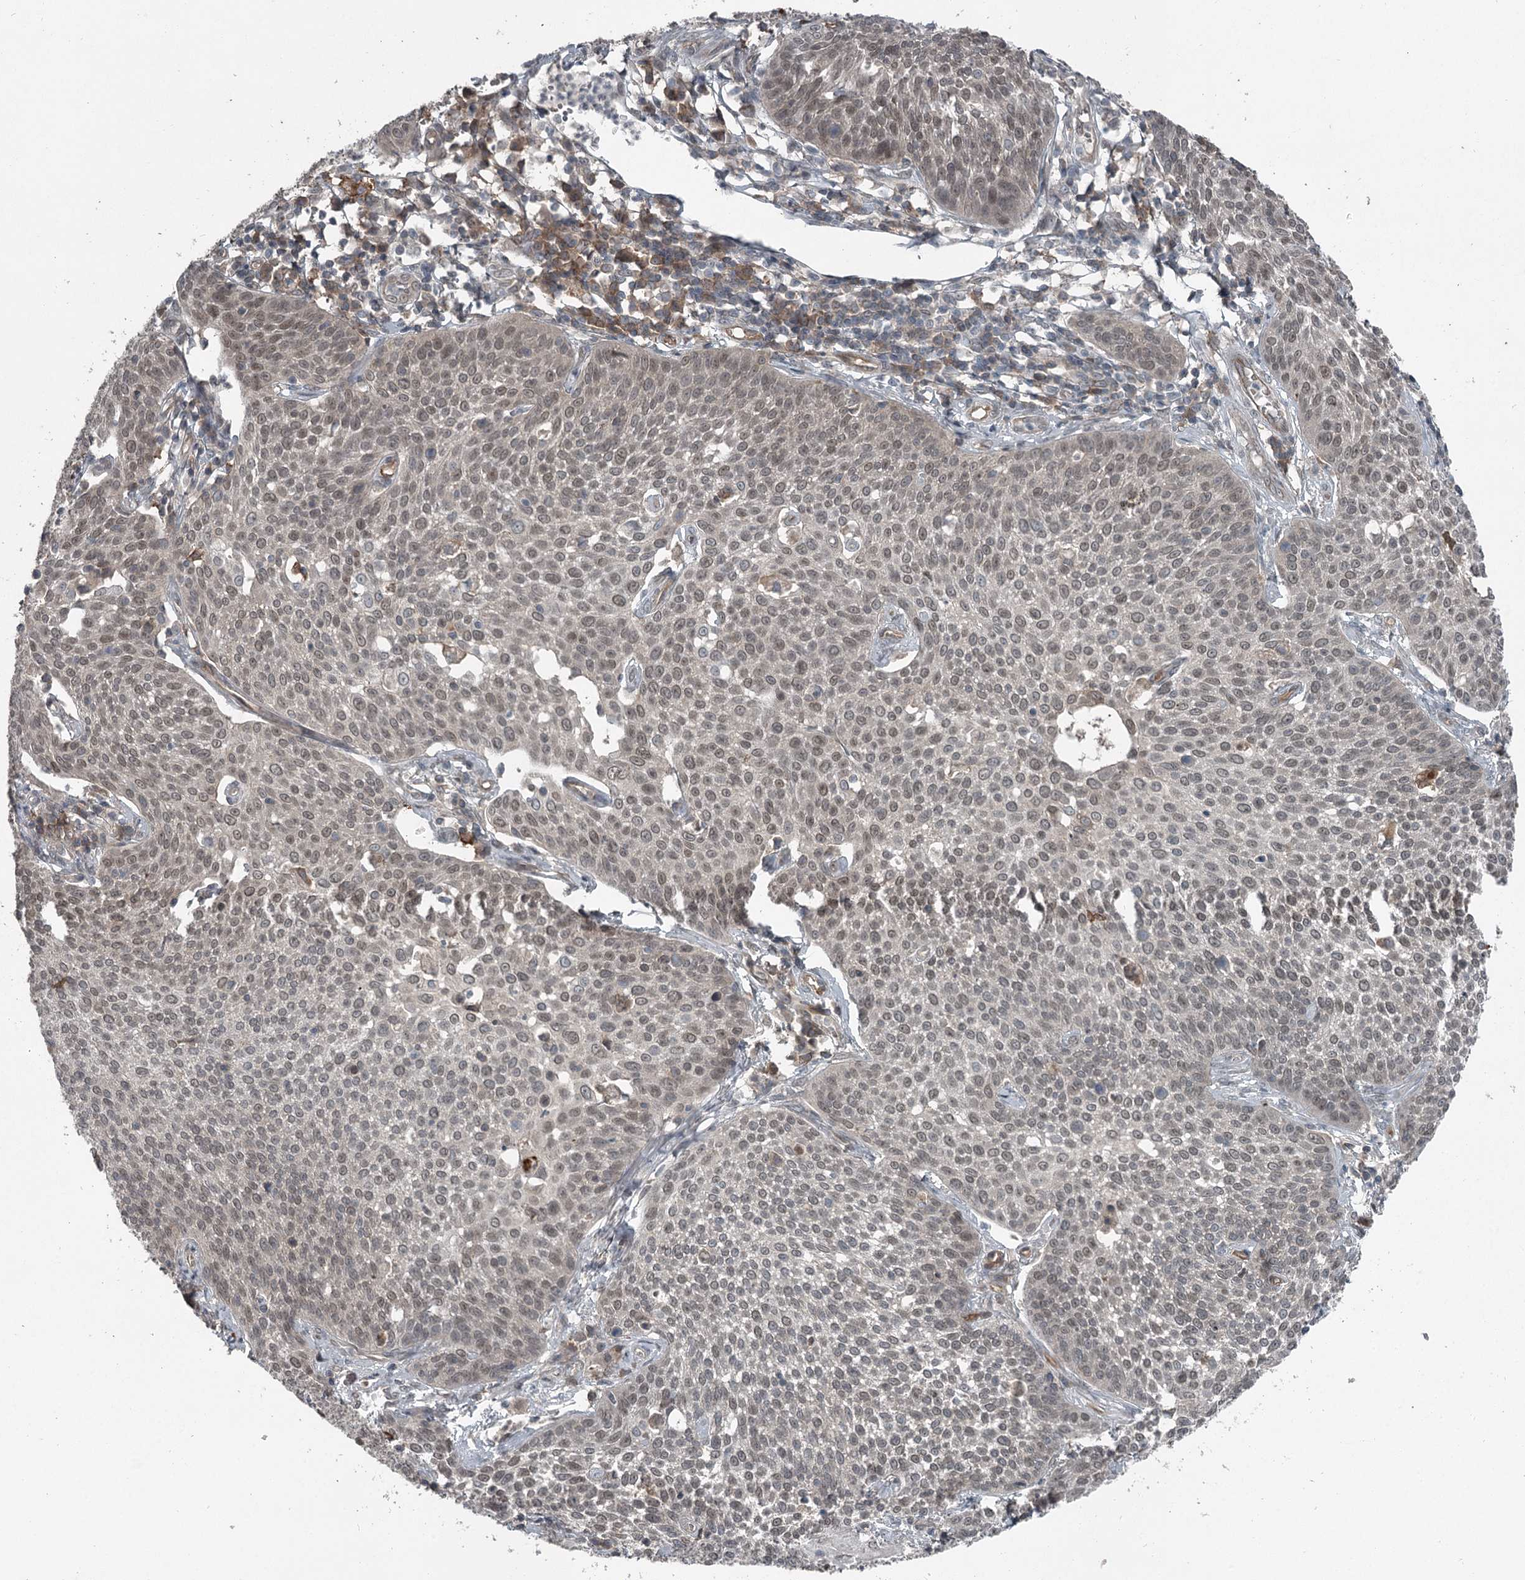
{"staining": {"intensity": "weak", "quantity": "25%-75%", "location": "nuclear"}, "tissue": "cervical cancer", "cell_type": "Tumor cells", "image_type": "cancer", "snomed": [{"axis": "morphology", "description": "Squamous cell carcinoma, NOS"}, {"axis": "topography", "description": "Cervix"}], "caption": "Immunohistochemical staining of human cervical cancer reveals low levels of weak nuclear protein expression in about 25%-75% of tumor cells.", "gene": "SLC39A8", "patient": {"sex": "female", "age": 34}}